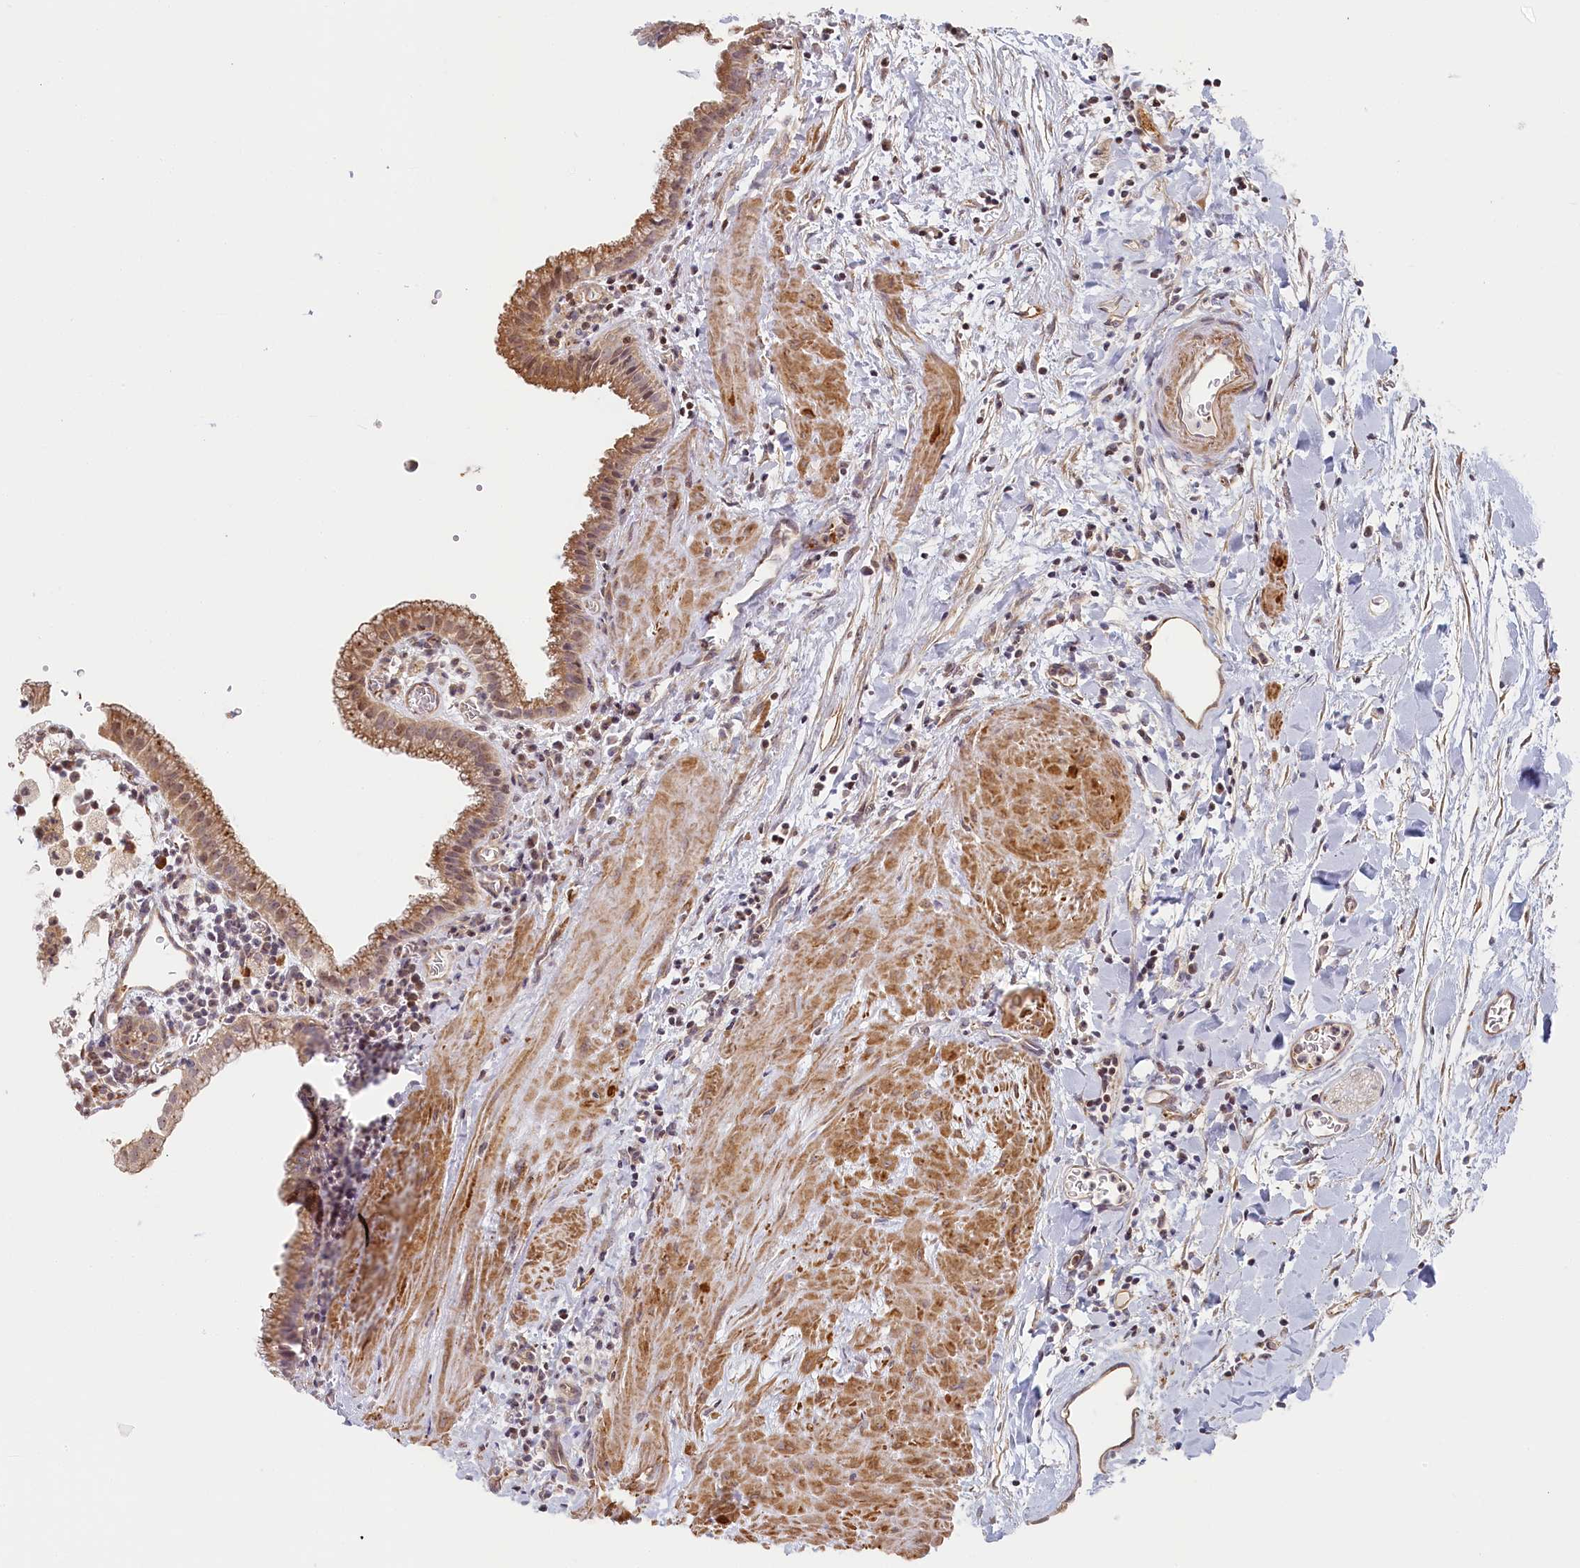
{"staining": {"intensity": "moderate", "quantity": ">75%", "location": "cytoplasmic/membranous"}, "tissue": "gallbladder", "cell_type": "Glandular cells", "image_type": "normal", "snomed": [{"axis": "morphology", "description": "Normal tissue, NOS"}, {"axis": "topography", "description": "Gallbladder"}], "caption": "DAB immunohistochemical staining of normal gallbladder demonstrates moderate cytoplasmic/membranous protein positivity in about >75% of glandular cells.", "gene": "INTS4", "patient": {"sex": "male", "age": 78}}